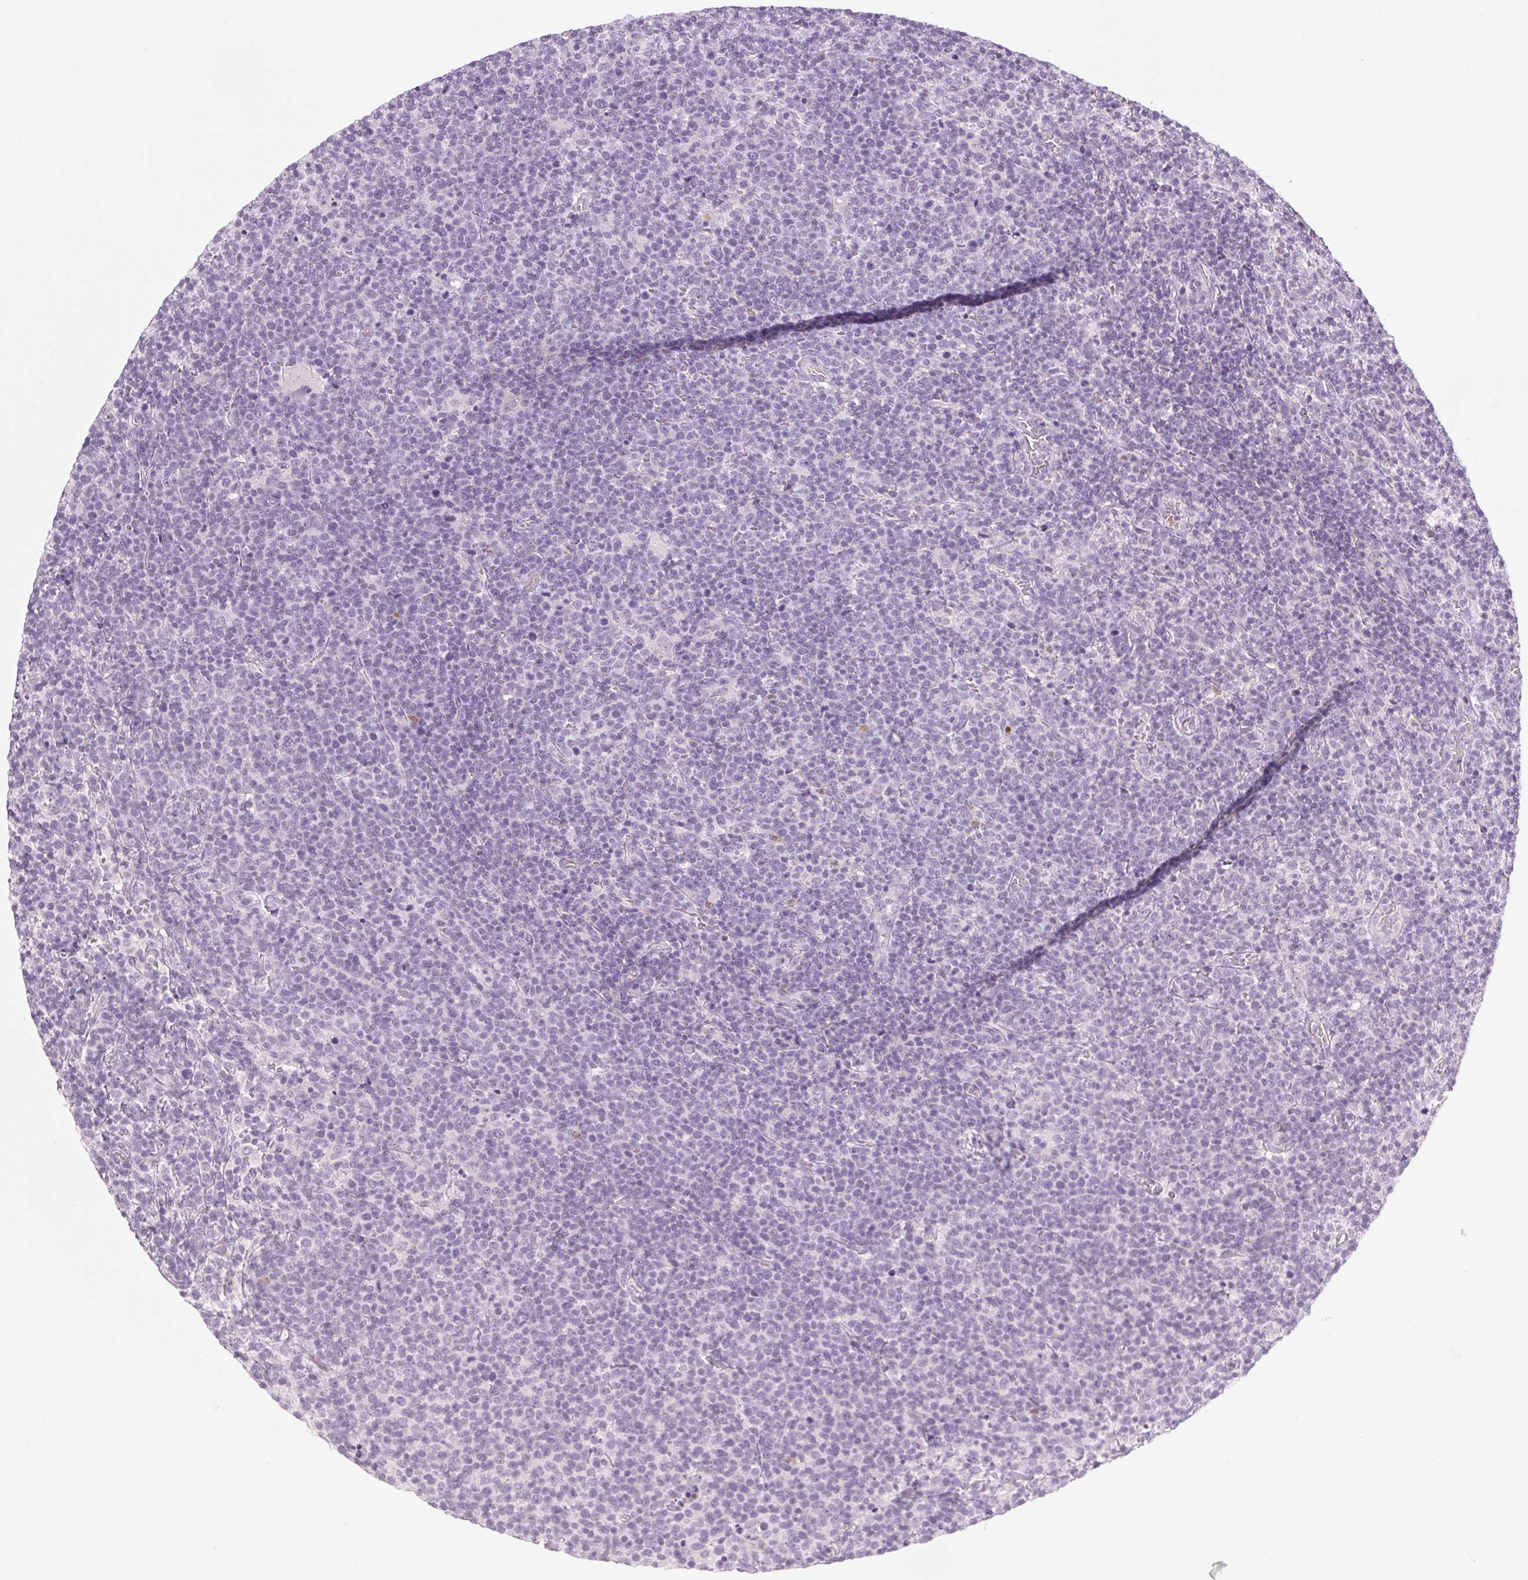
{"staining": {"intensity": "negative", "quantity": "none", "location": "none"}, "tissue": "lymphoma", "cell_type": "Tumor cells", "image_type": "cancer", "snomed": [{"axis": "morphology", "description": "Malignant lymphoma, non-Hodgkin's type, High grade"}, {"axis": "topography", "description": "Lymph node"}], "caption": "IHC image of neoplastic tissue: human malignant lymphoma, non-Hodgkin's type (high-grade) stained with DAB (3,3'-diaminobenzidine) demonstrates no significant protein staining in tumor cells. Brightfield microscopy of immunohistochemistry stained with DAB (brown) and hematoxylin (blue), captured at high magnification.", "gene": "LTF", "patient": {"sex": "male", "age": 61}}